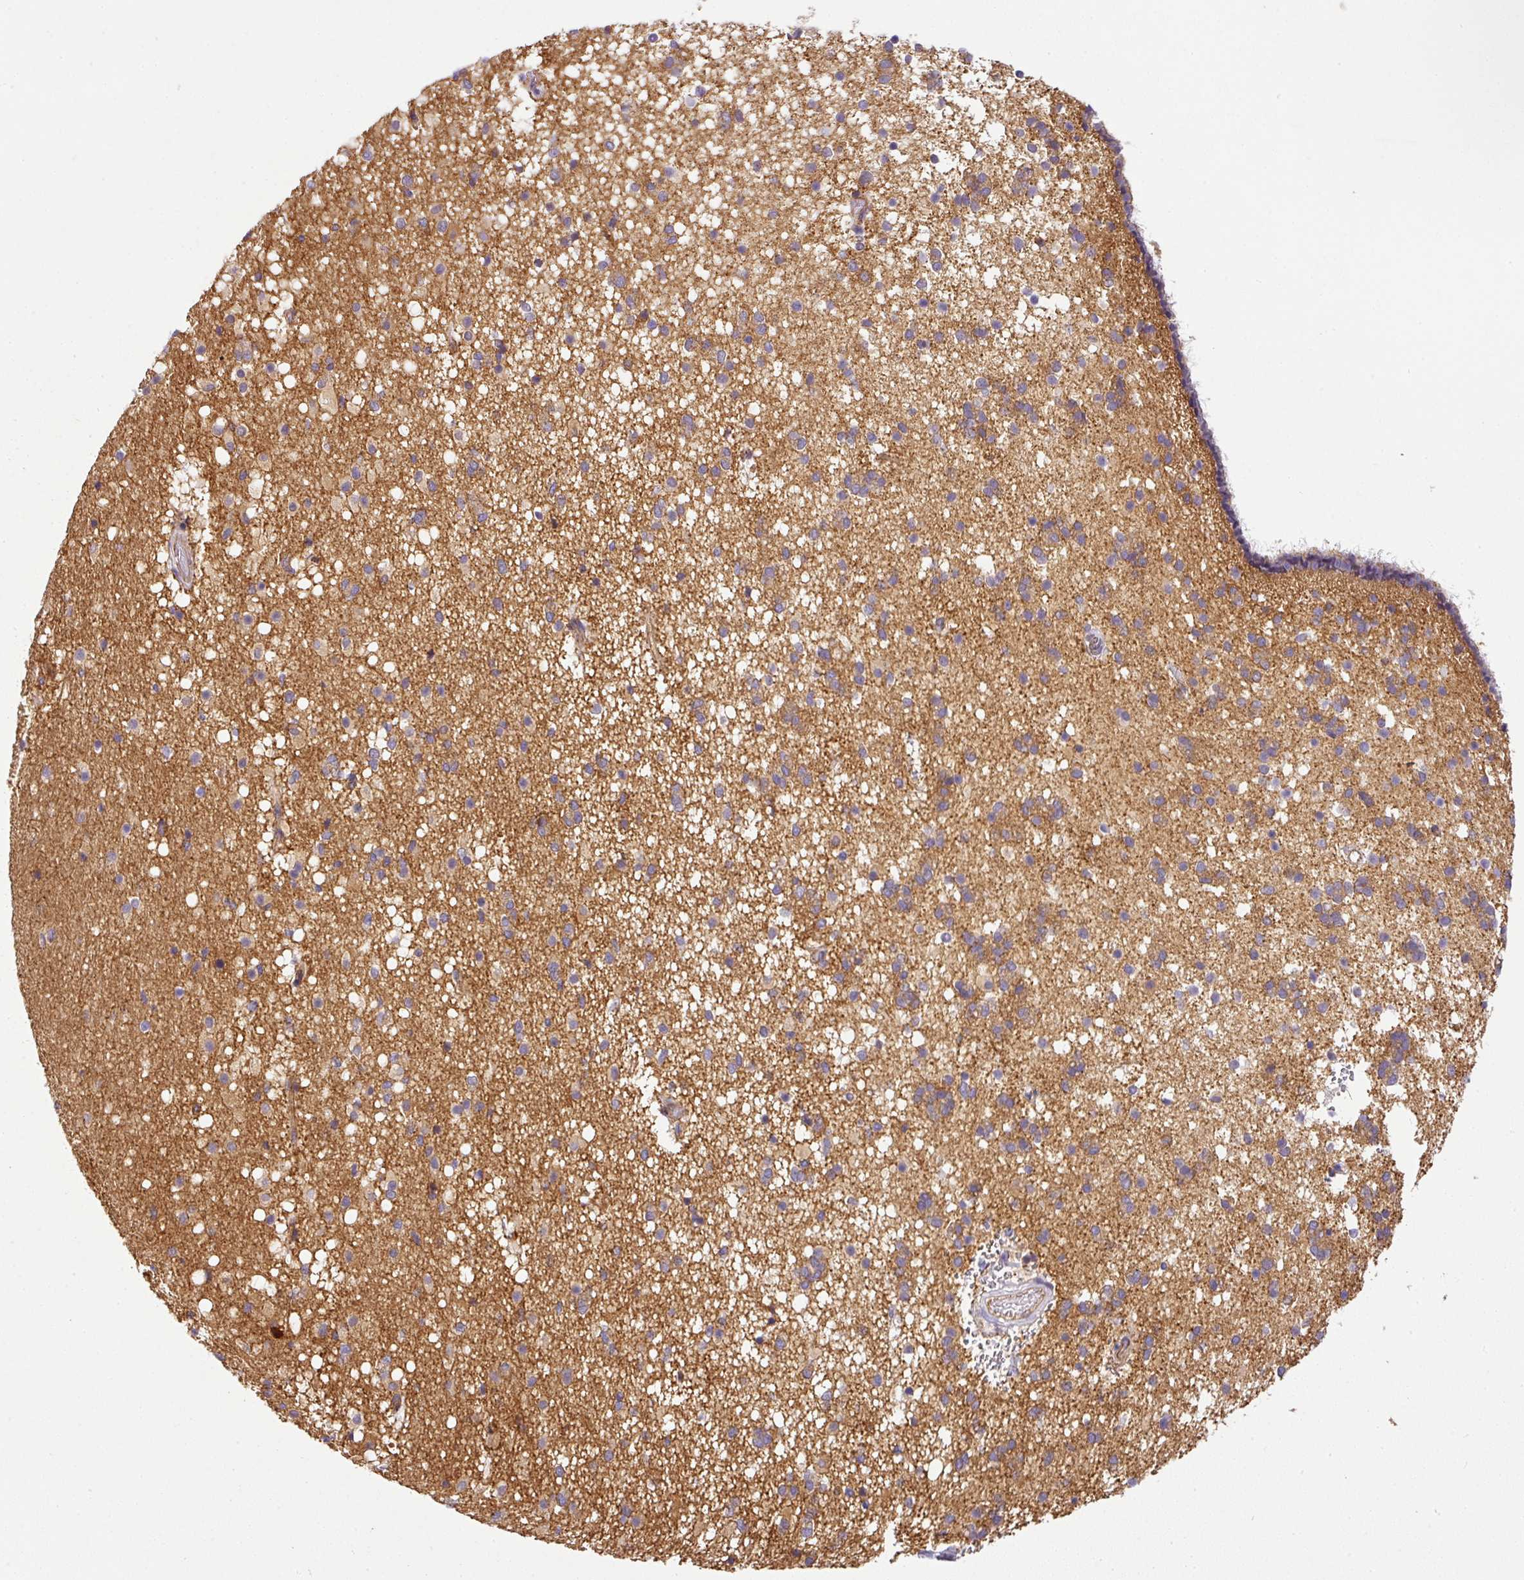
{"staining": {"intensity": "negative", "quantity": "none", "location": "none"}, "tissue": "caudate", "cell_type": "Glial cells", "image_type": "normal", "snomed": [{"axis": "morphology", "description": "Normal tissue, NOS"}, {"axis": "topography", "description": "Lateral ventricle wall"}], "caption": "DAB (3,3'-diaminobenzidine) immunohistochemical staining of normal caudate reveals no significant staining in glial cells. (Stains: DAB IHC with hematoxylin counter stain, Microscopy: brightfield microscopy at high magnification).", "gene": "OR11H4", "patient": {"sex": "male", "age": 37}}